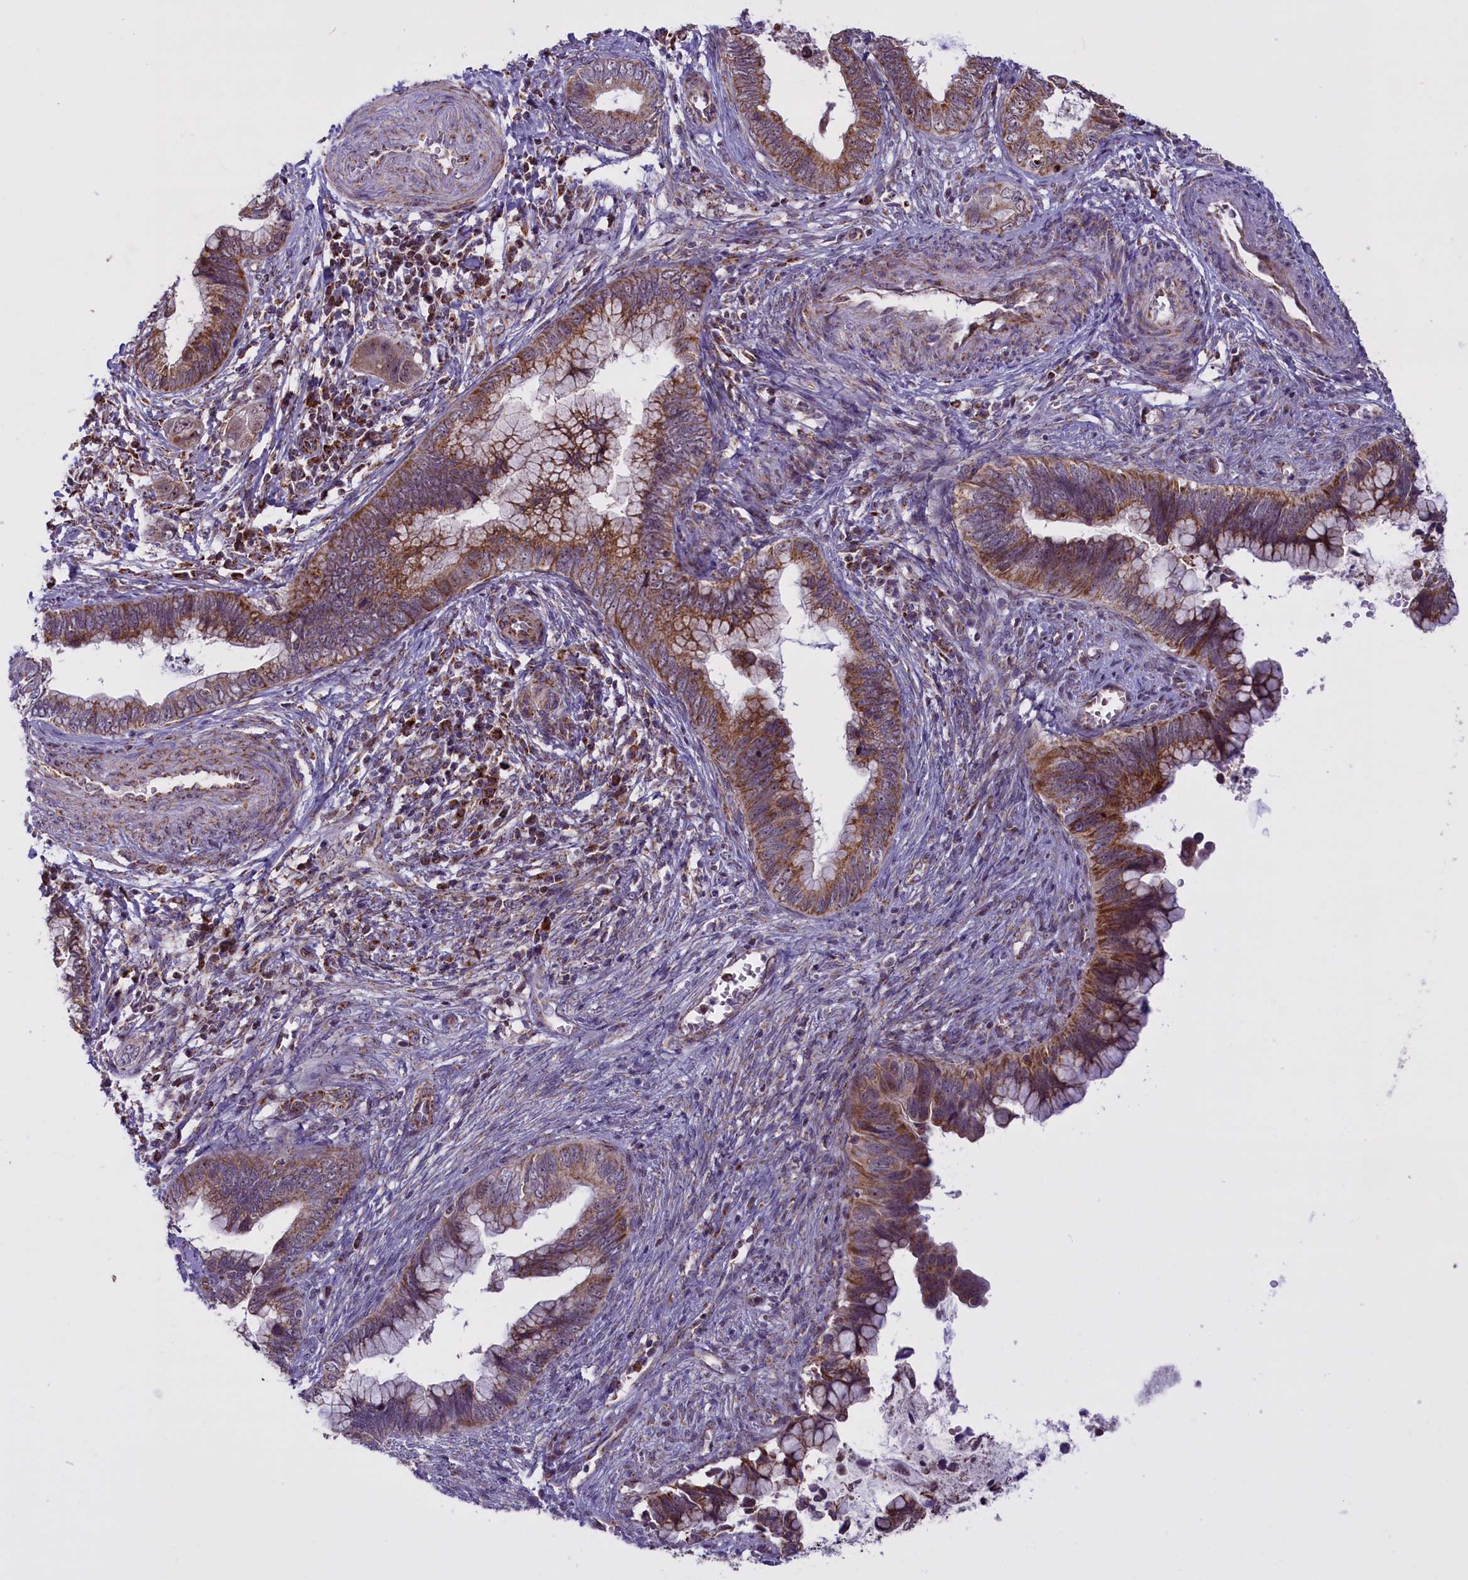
{"staining": {"intensity": "moderate", "quantity": ">75%", "location": "cytoplasmic/membranous"}, "tissue": "cervical cancer", "cell_type": "Tumor cells", "image_type": "cancer", "snomed": [{"axis": "morphology", "description": "Adenocarcinoma, NOS"}, {"axis": "topography", "description": "Cervix"}], "caption": "A micrograph showing moderate cytoplasmic/membranous positivity in about >75% of tumor cells in cervical adenocarcinoma, as visualized by brown immunohistochemical staining.", "gene": "NDUFS5", "patient": {"sex": "female", "age": 44}}